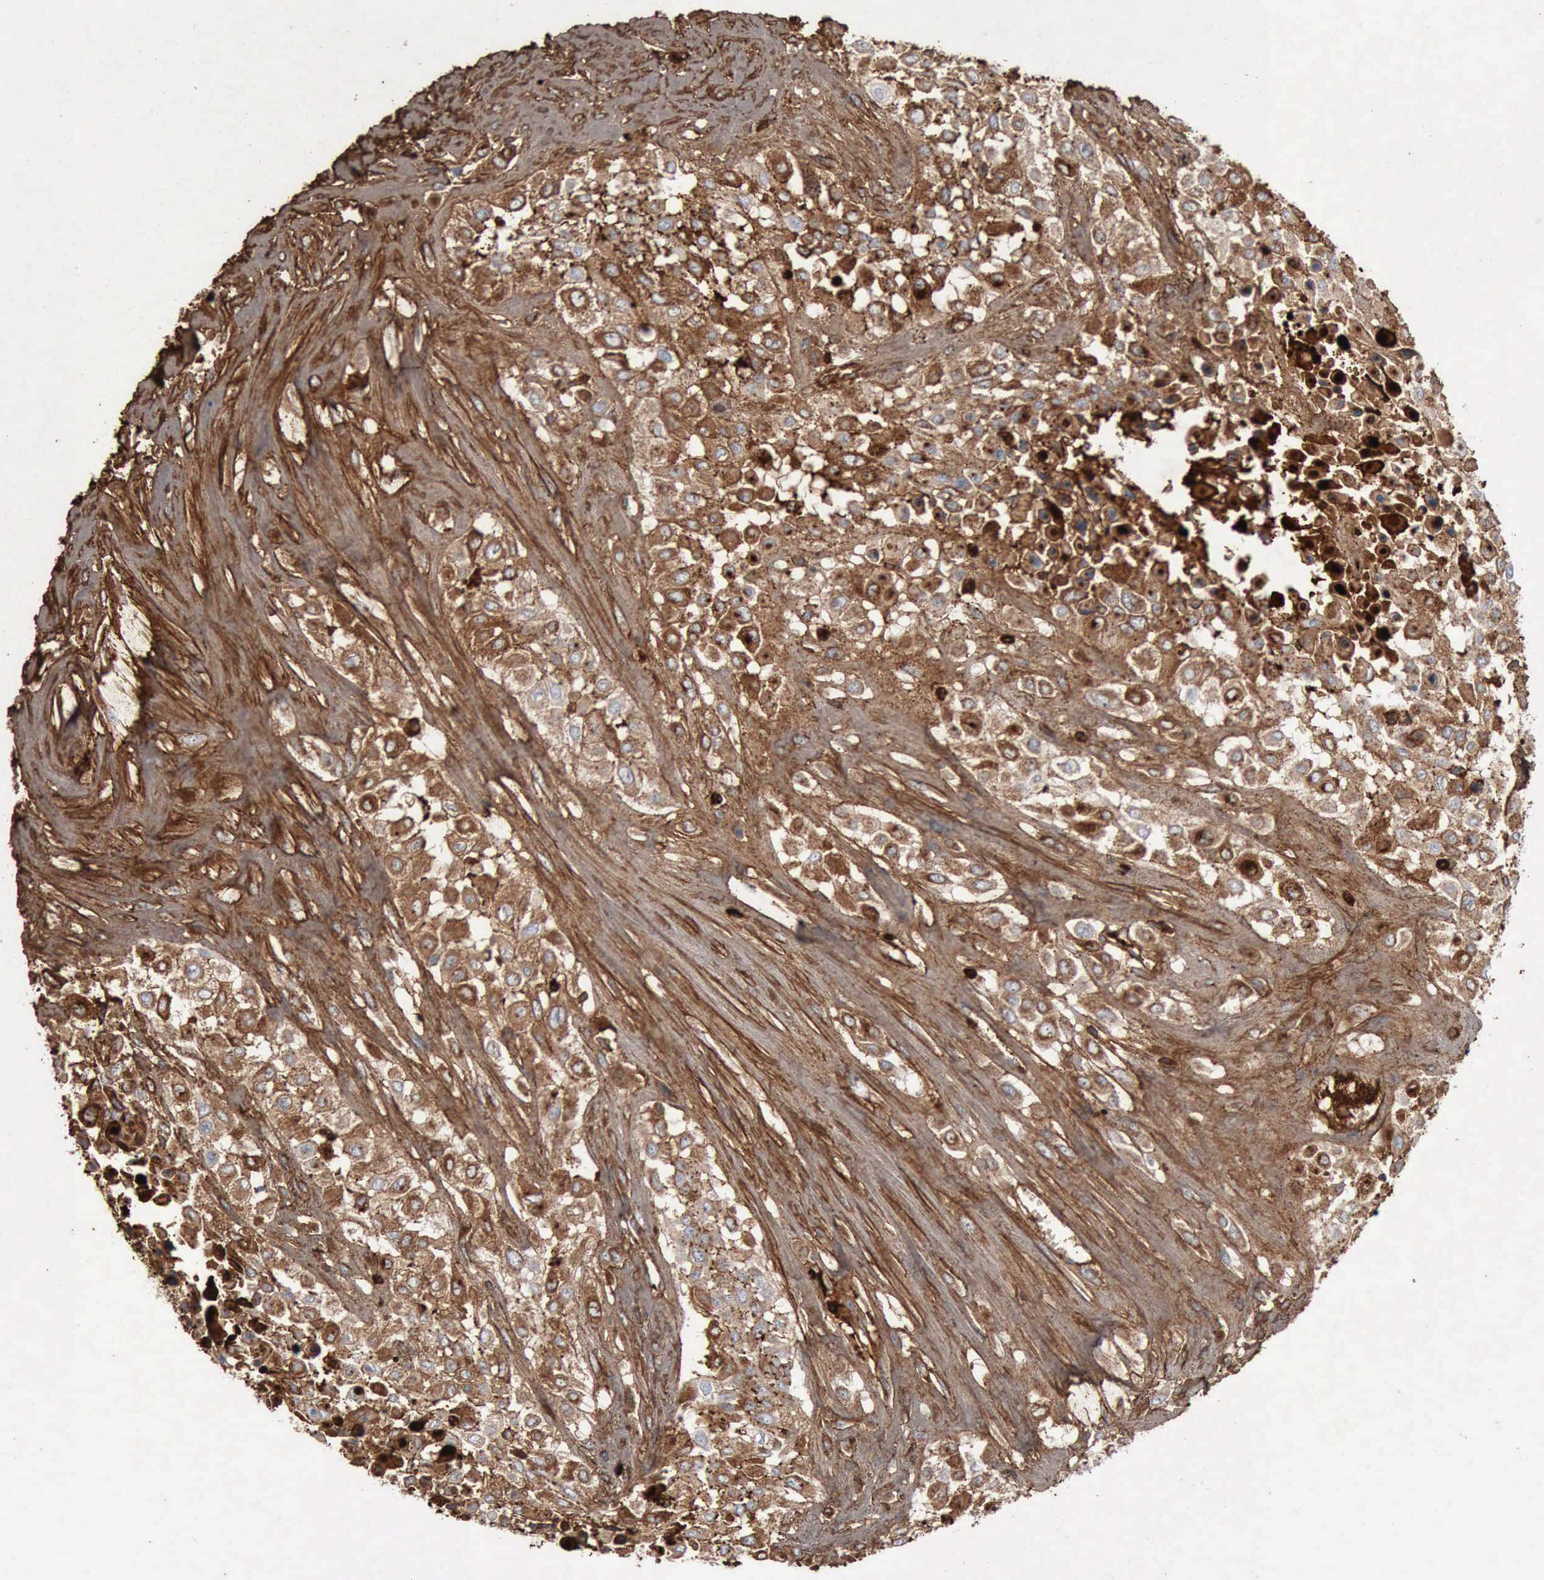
{"staining": {"intensity": "moderate", "quantity": "25%-75%", "location": "cytoplasmic/membranous"}, "tissue": "urothelial cancer", "cell_type": "Tumor cells", "image_type": "cancer", "snomed": [{"axis": "morphology", "description": "Urothelial carcinoma, High grade"}, {"axis": "topography", "description": "Urinary bladder"}], "caption": "Immunohistochemistry (IHC) of human urothelial cancer shows medium levels of moderate cytoplasmic/membranous staining in approximately 25%-75% of tumor cells. (Brightfield microscopy of DAB IHC at high magnification).", "gene": "FN1", "patient": {"sex": "male", "age": 57}}